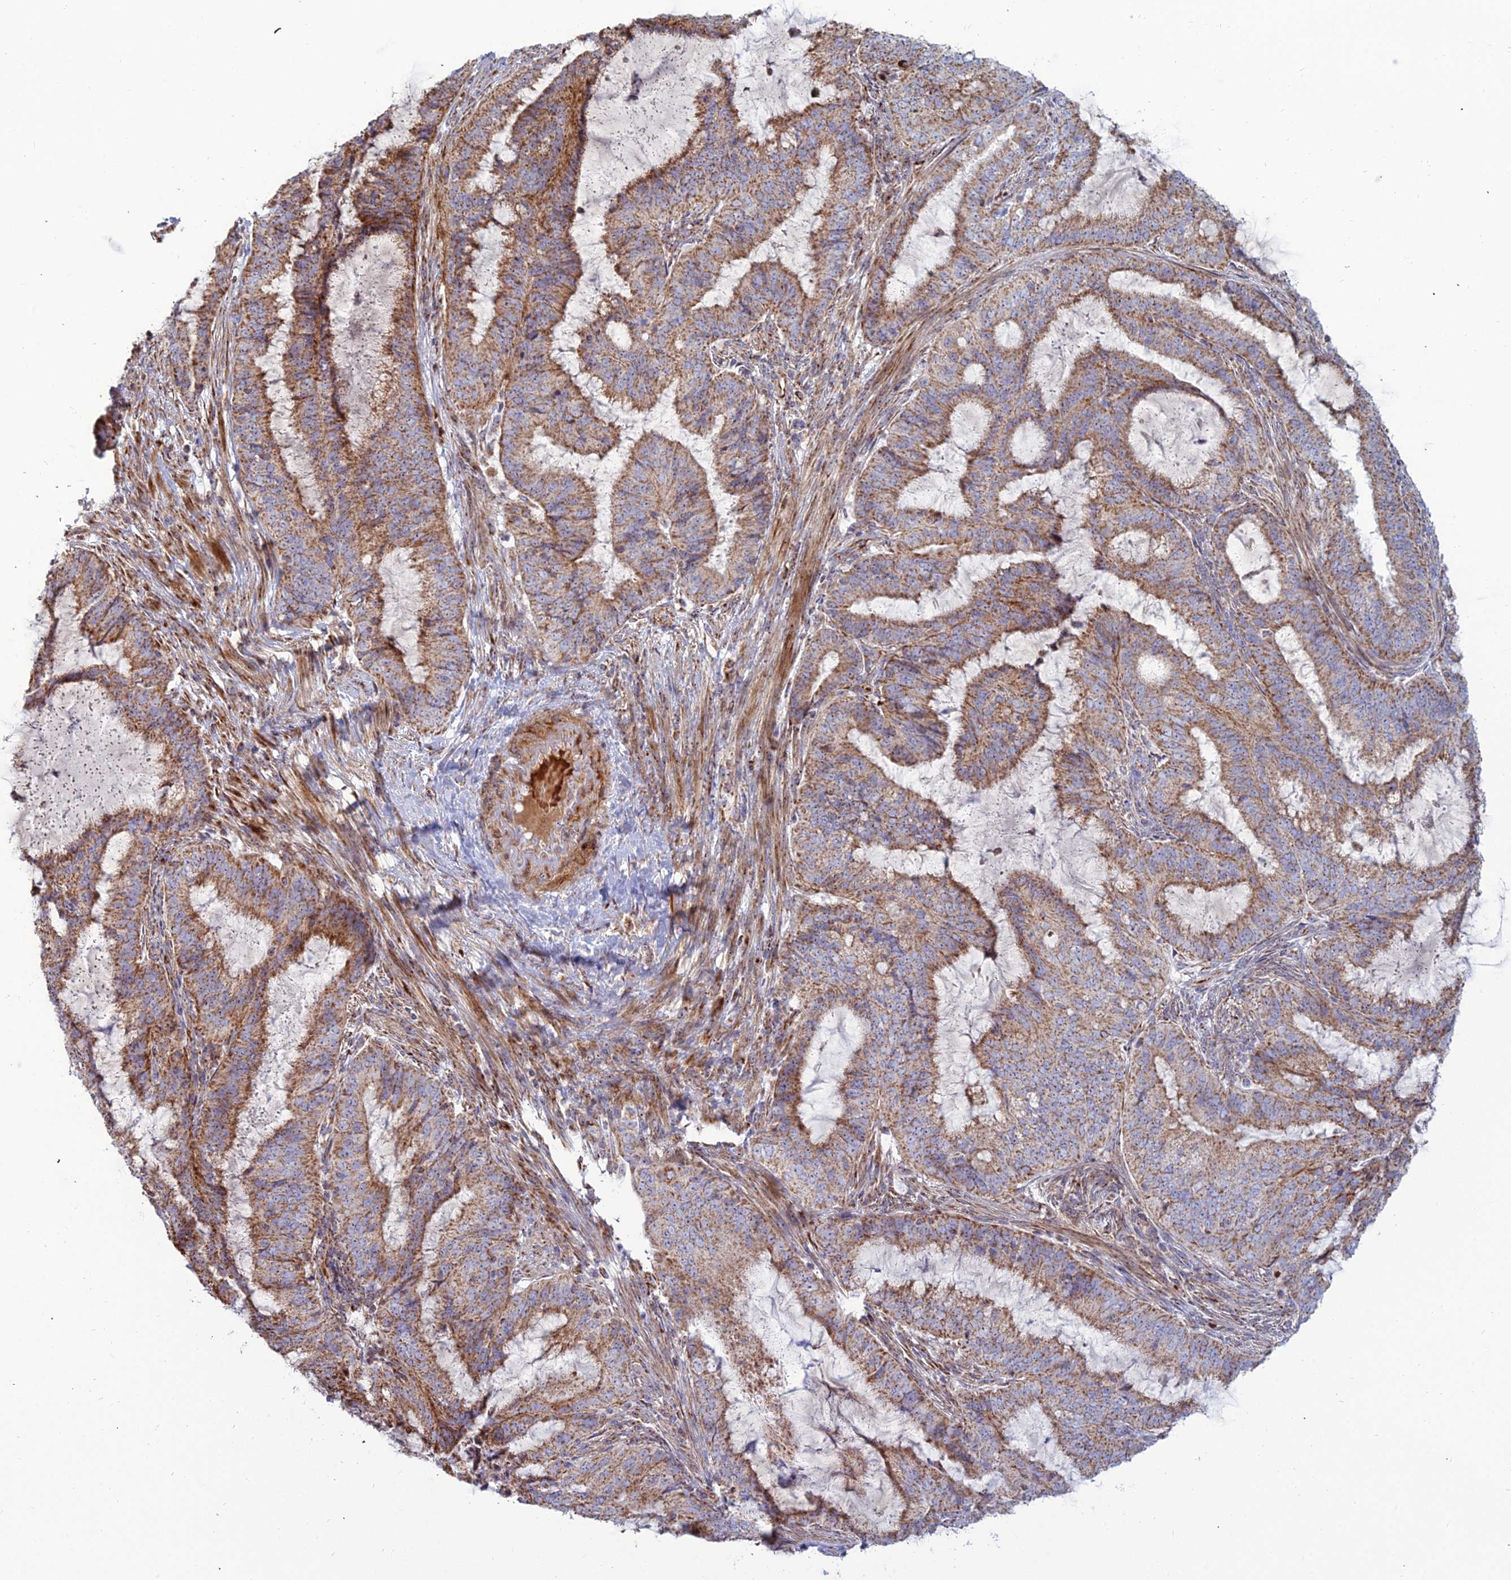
{"staining": {"intensity": "moderate", "quantity": ">75%", "location": "cytoplasmic/membranous"}, "tissue": "endometrial cancer", "cell_type": "Tumor cells", "image_type": "cancer", "snomed": [{"axis": "morphology", "description": "Adenocarcinoma, NOS"}, {"axis": "topography", "description": "Endometrium"}], "caption": "Protein expression analysis of endometrial adenocarcinoma demonstrates moderate cytoplasmic/membranous staining in approximately >75% of tumor cells.", "gene": "SLC35F4", "patient": {"sex": "female", "age": 51}}